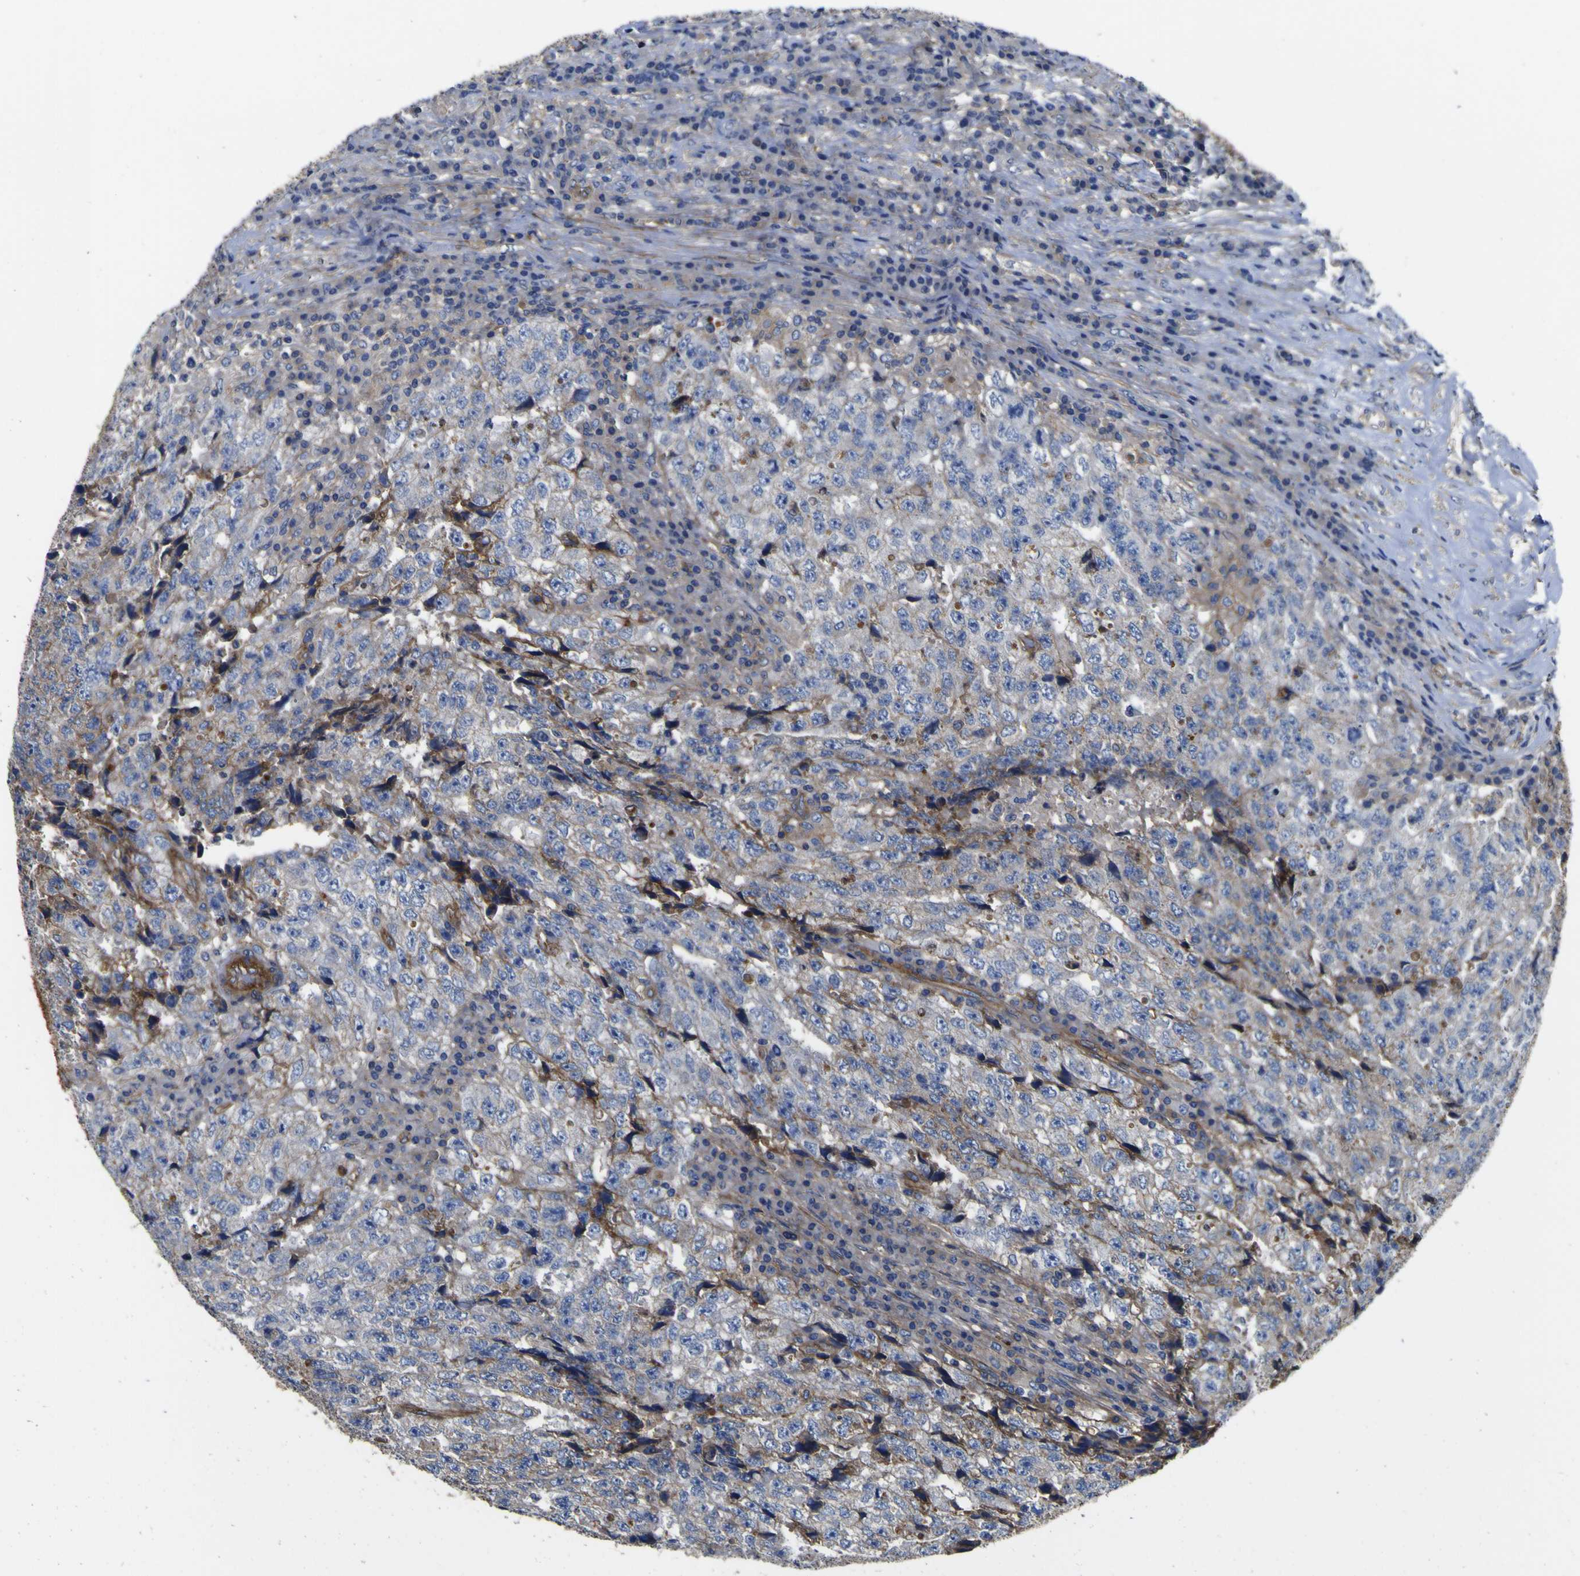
{"staining": {"intensity": "negative", "quantity": "none", "location": "none"}, "tissue": "testis cancer", "cell_type": "Tumor cells", "image_type": "cancer", "snomed": [{"axis": "morphology", "description": "Necrosis, NOS"}, {"axis": "morphology", "description": "Carcinoma, Embryonal, NOS"}, {"axis": "topography", "description": "Testis"}], "caption": "This is a photomicrograph of IHC staining of embryonal carcinoma (testis), which shows no expression in tumor cells.", "gene": "CD151", "patient": {"sex": "male", "age": 19}}